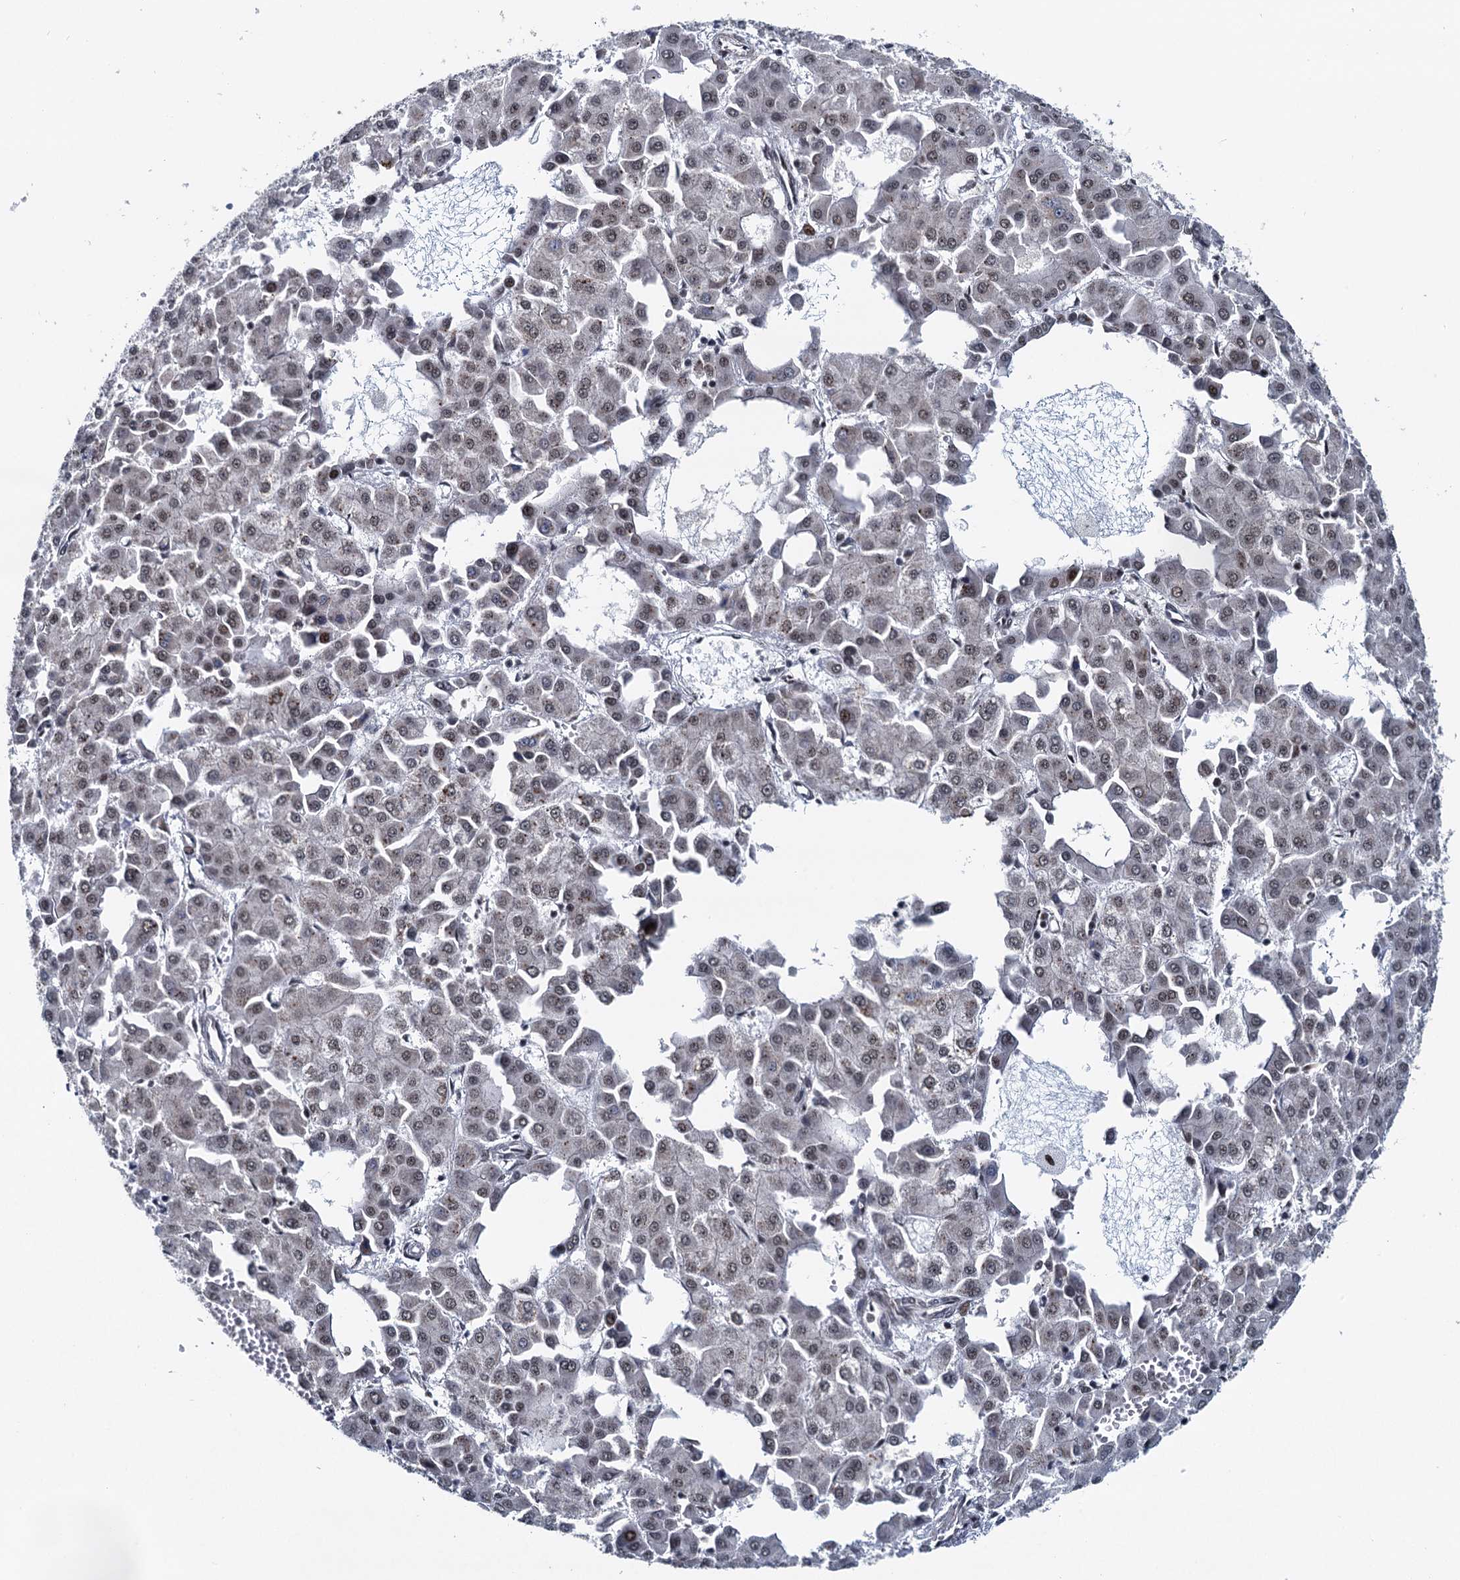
{"staining": {"intensity": "weak", "quantity": "25%-75%", "location": "nuclear"}, "tissue": "liver cancer", "cell_type": "Tumor cells", "image_type": "cancer", "snomed": [{"axis": "morphology", "description": "Carcinoma, Hepatocellular, NOS"}, {"axis": "topography", "description": "Liver"}], "caption": "Tumor cells show low levels of weak nuclear staining in about 25%-75% of cells in liver cancer.", "gene": "RUFY2", "patient": {"sex": "male", "age": 47}}